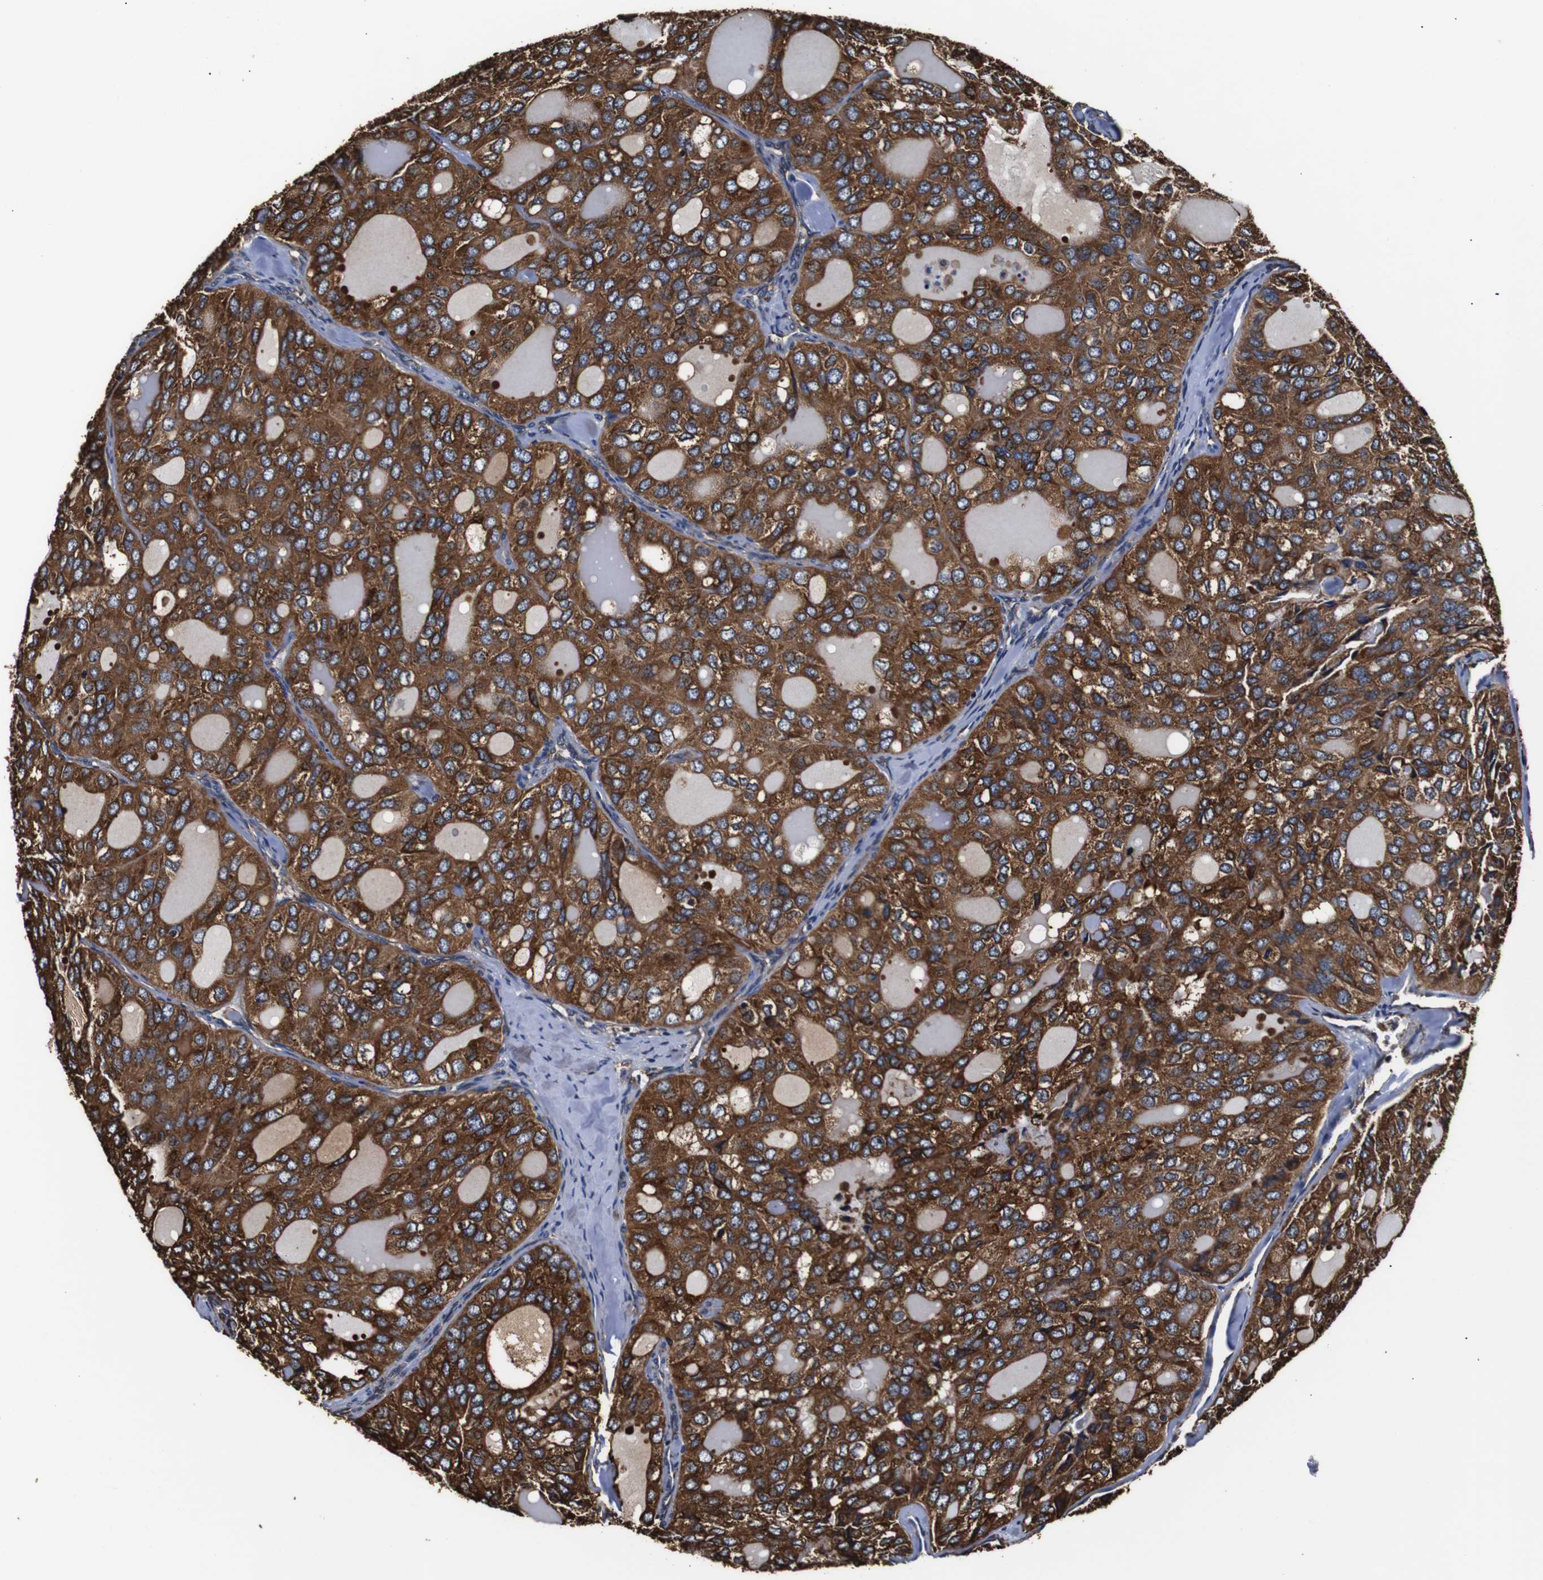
{"staining": {"intensity": "moderate", "quantity": ">75%", "location": "cytoplasmic/membranous"}, "tissue": "thyroid cancer", "cell_type": "Tumor cells", "image_type": "cancer", "snomed": [{"axis": "morphology", "description": "Follicular adenoma carcinoma, NOS"}, {"axis": "topography", "description": "Thyroid gland"}], "caption": "Human thyroid cancer (follicular adenoma carcinoma) stained with a brown dye demonstrates moderate cytoplasmic/membranous positive expression in about >75% of tumor cells.", "gene": "HHIP", "patient": {"sex": "male", "age": 75}}